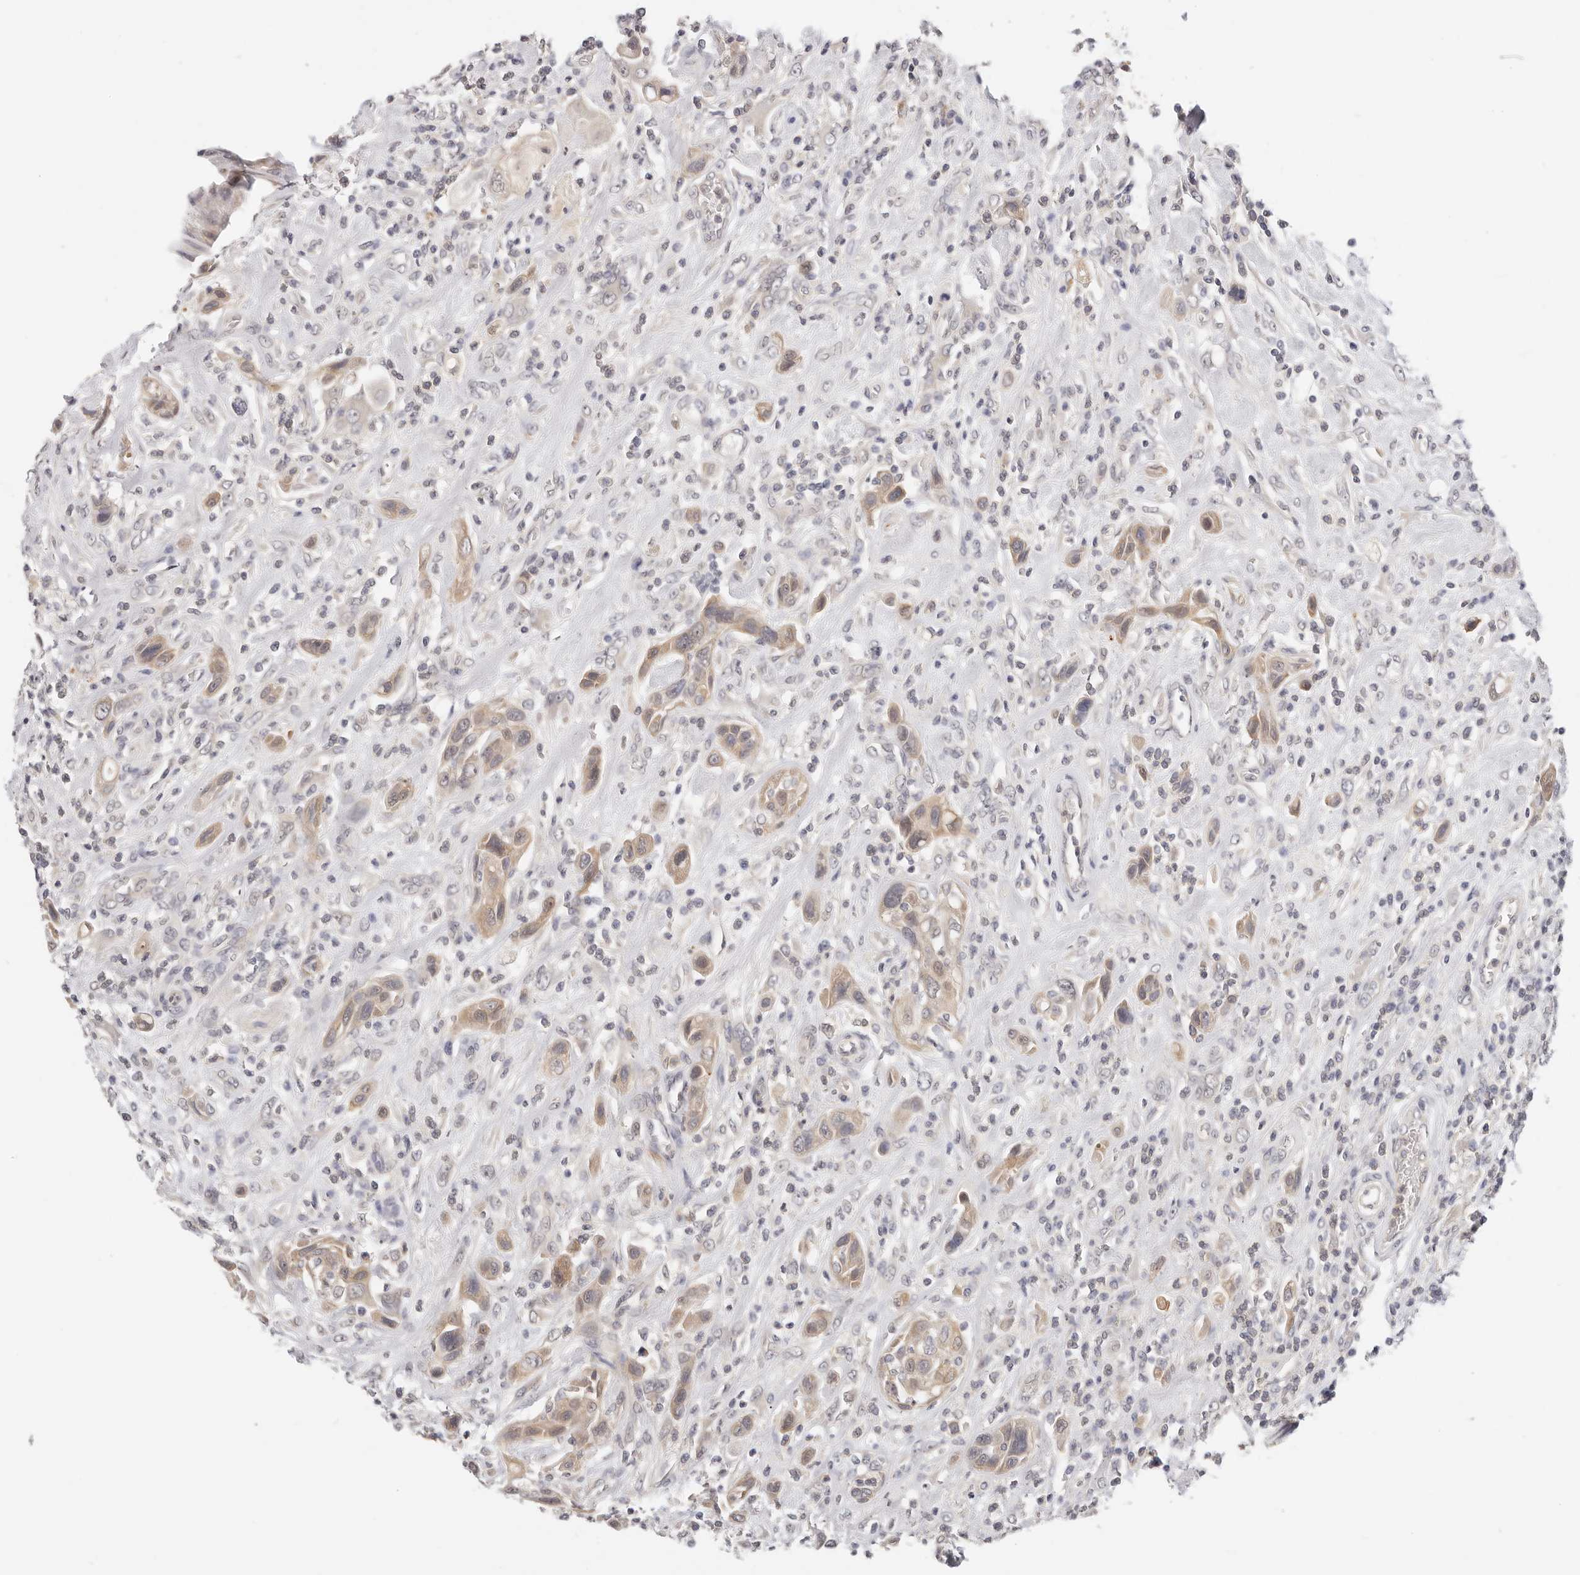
{"staining": {"intensity": "weak", "quantity": ">75%", "location": "cytoplasmic/membranous"}, "tissue": "urothelial cancer", "cell_type": "Tumor cells", "image_type": "cancer", "snomed": [{"axis": "morphology", "description": "Urothelial carcinoma, High grade"}, {"axis": "topography", "description": "Urinary bladder"}], "caption": "Human urothelial carcinoma (high-grade) stained with a protein marker reveals weak staining in tumor cells.", "gene": "GGPS1", "patient": {"sex": "male", "age": 50}}